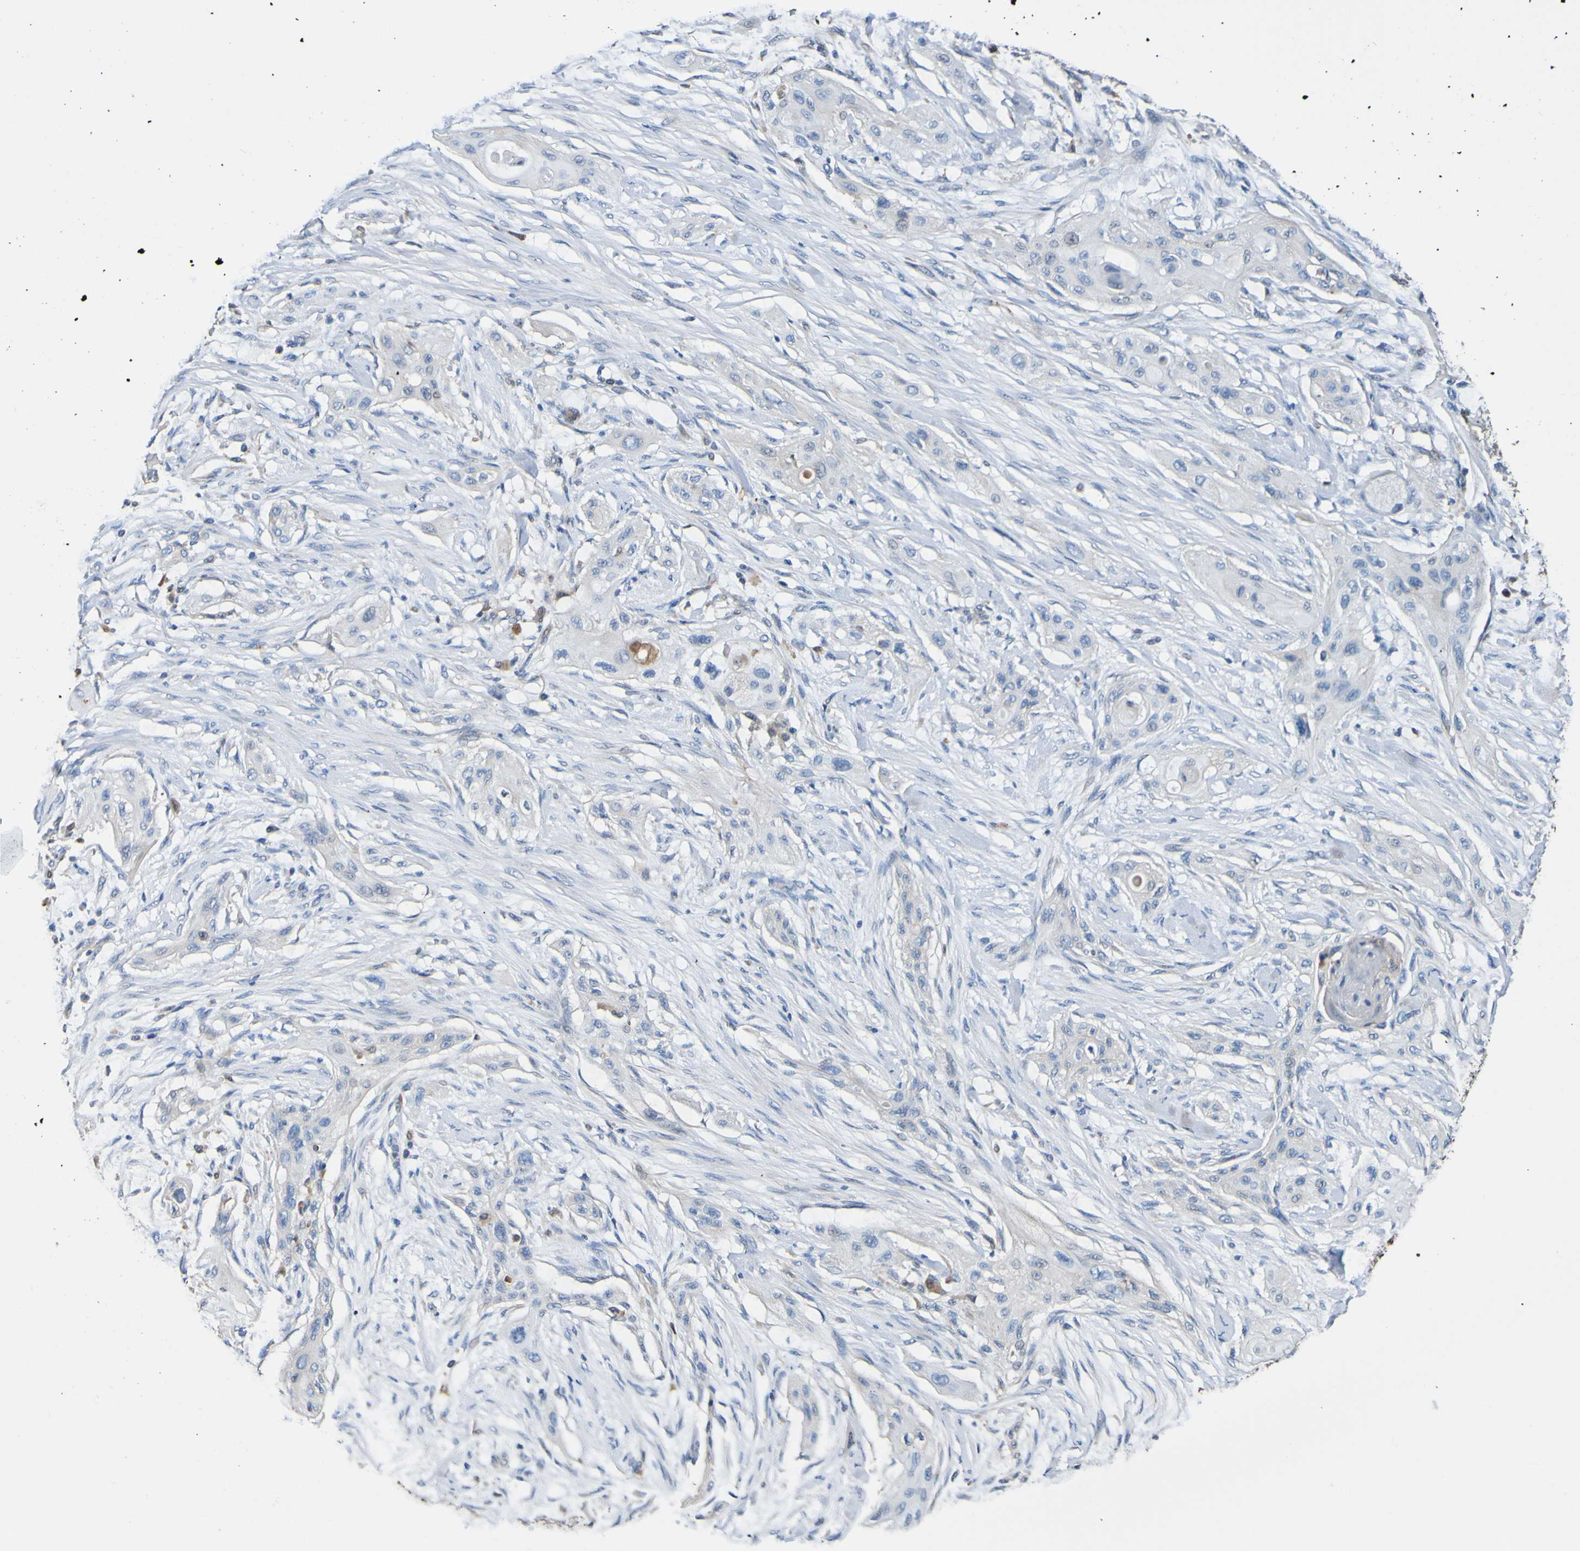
{"staining": {"intensity": "negative", "quantity": "none", "location": "none"}, "tissue": "lung cancer", "cell_type": "Tumor cells", "image_type": "cancer", "snomed": [{"axis": "morphology", "description": "Squamous cell carcinoma, NOS"}, {"axis": "topography", "description": "Lung"}], "caption": "Immunohistochemistry of lung squamous cell carcinoma exhibits no positivity in tumor cells. (DAB (3,3'-diaminobenzidine) immunohistochemistry, high magnification).", "gene": "METAP2", "patient": {"sex": "female", "age": 47}}